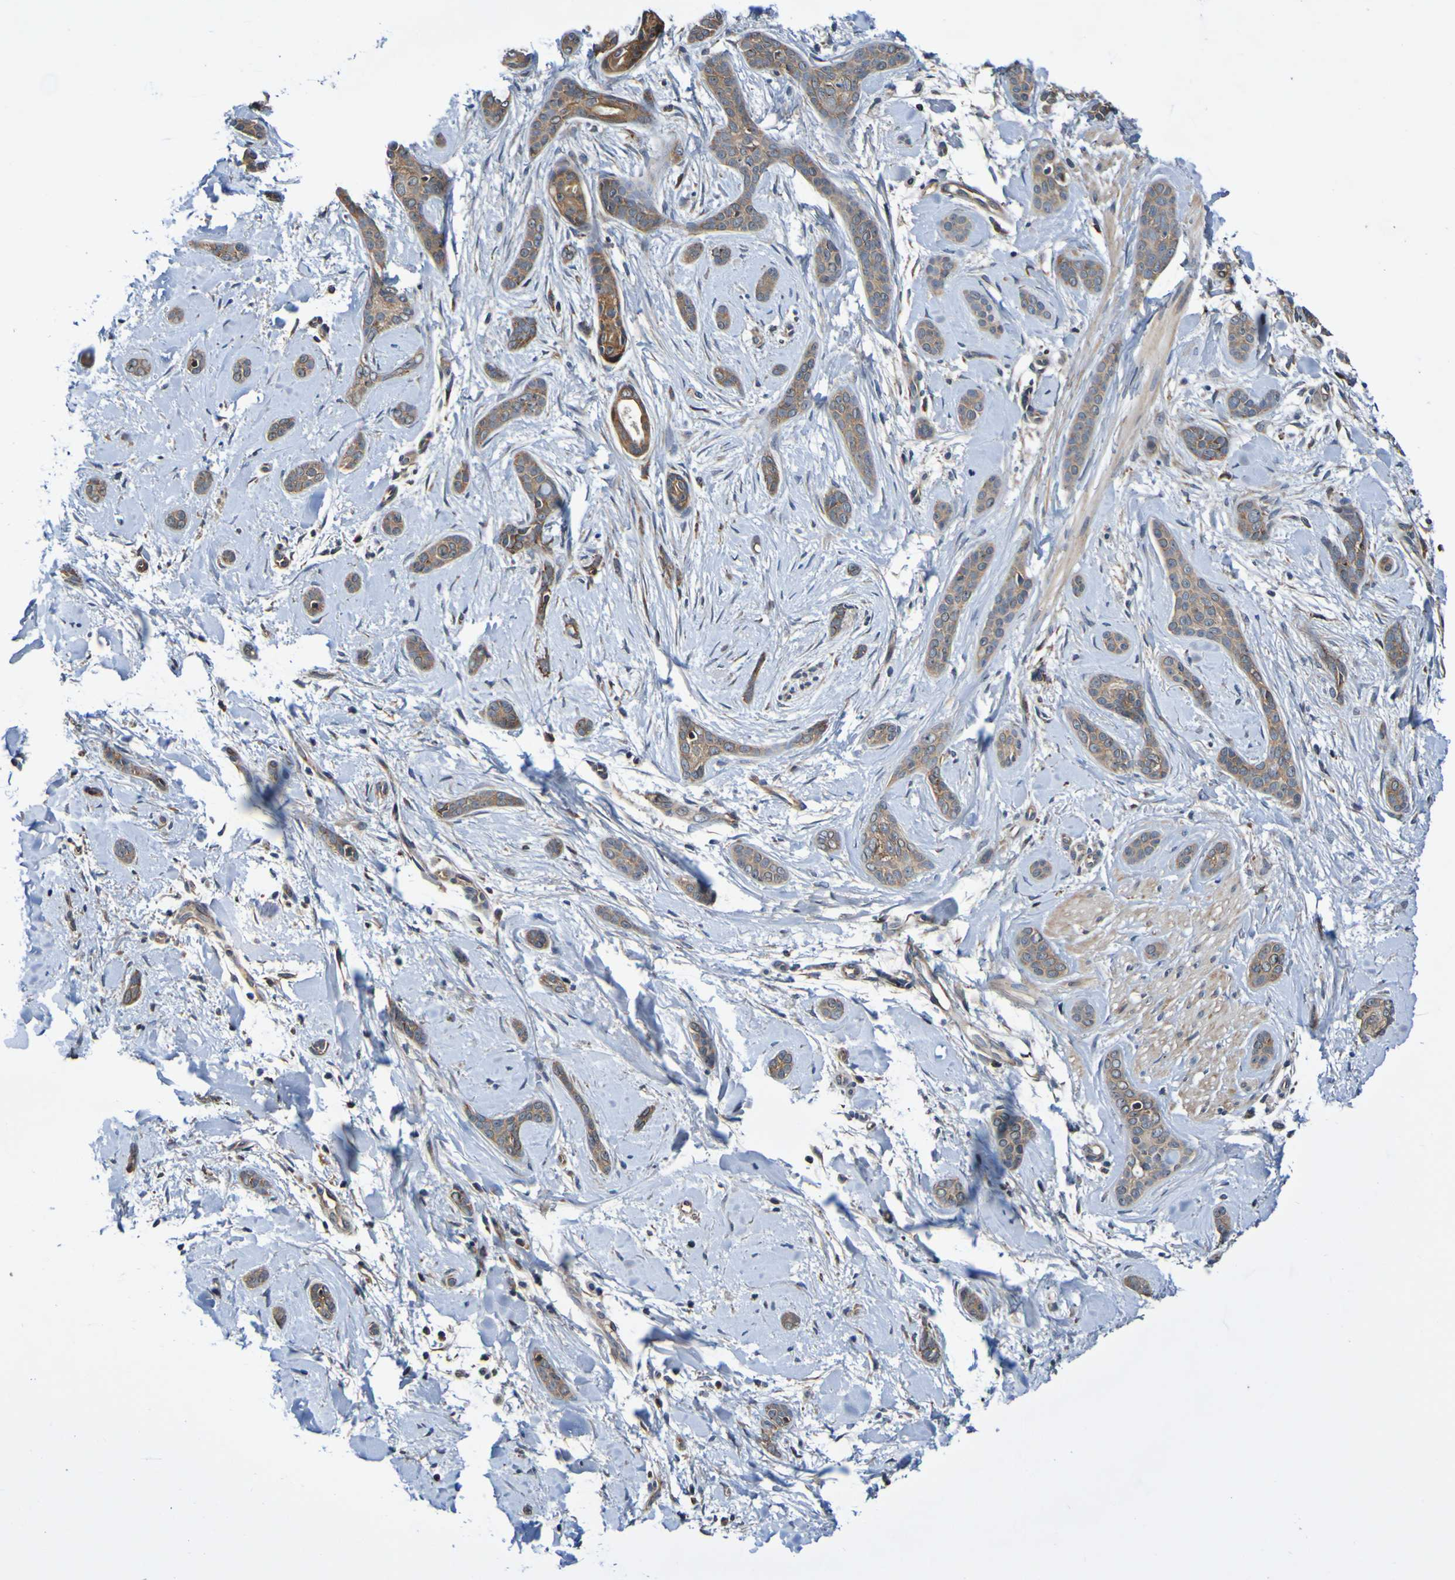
{"staining": {"intensity": "moderate", "quantity": ">75%", "location": "cytoplasmic/membranous"}, "tissue": "skin cancer", "cell_type": "Tumor cells", "image_type": "cancer", "snomed": [{"axis": "morphology", "description": "Basal cell carcinoma"}, {"axis": "morphology", "description": "Adnexal tumor, benign"}, {"axis": "topography", "description": "Skin"}], "caption": "Immunohistochemistry (IHC) micrograph of human skin basal cell carcinoma stained for a protein (brown), which demonstrates medium levels of moderate cytoplasmic/membranous staining in about >75% of tumor cells.", "gene": "AXIN1", "patient": {"sex": "female", "age": 42}}